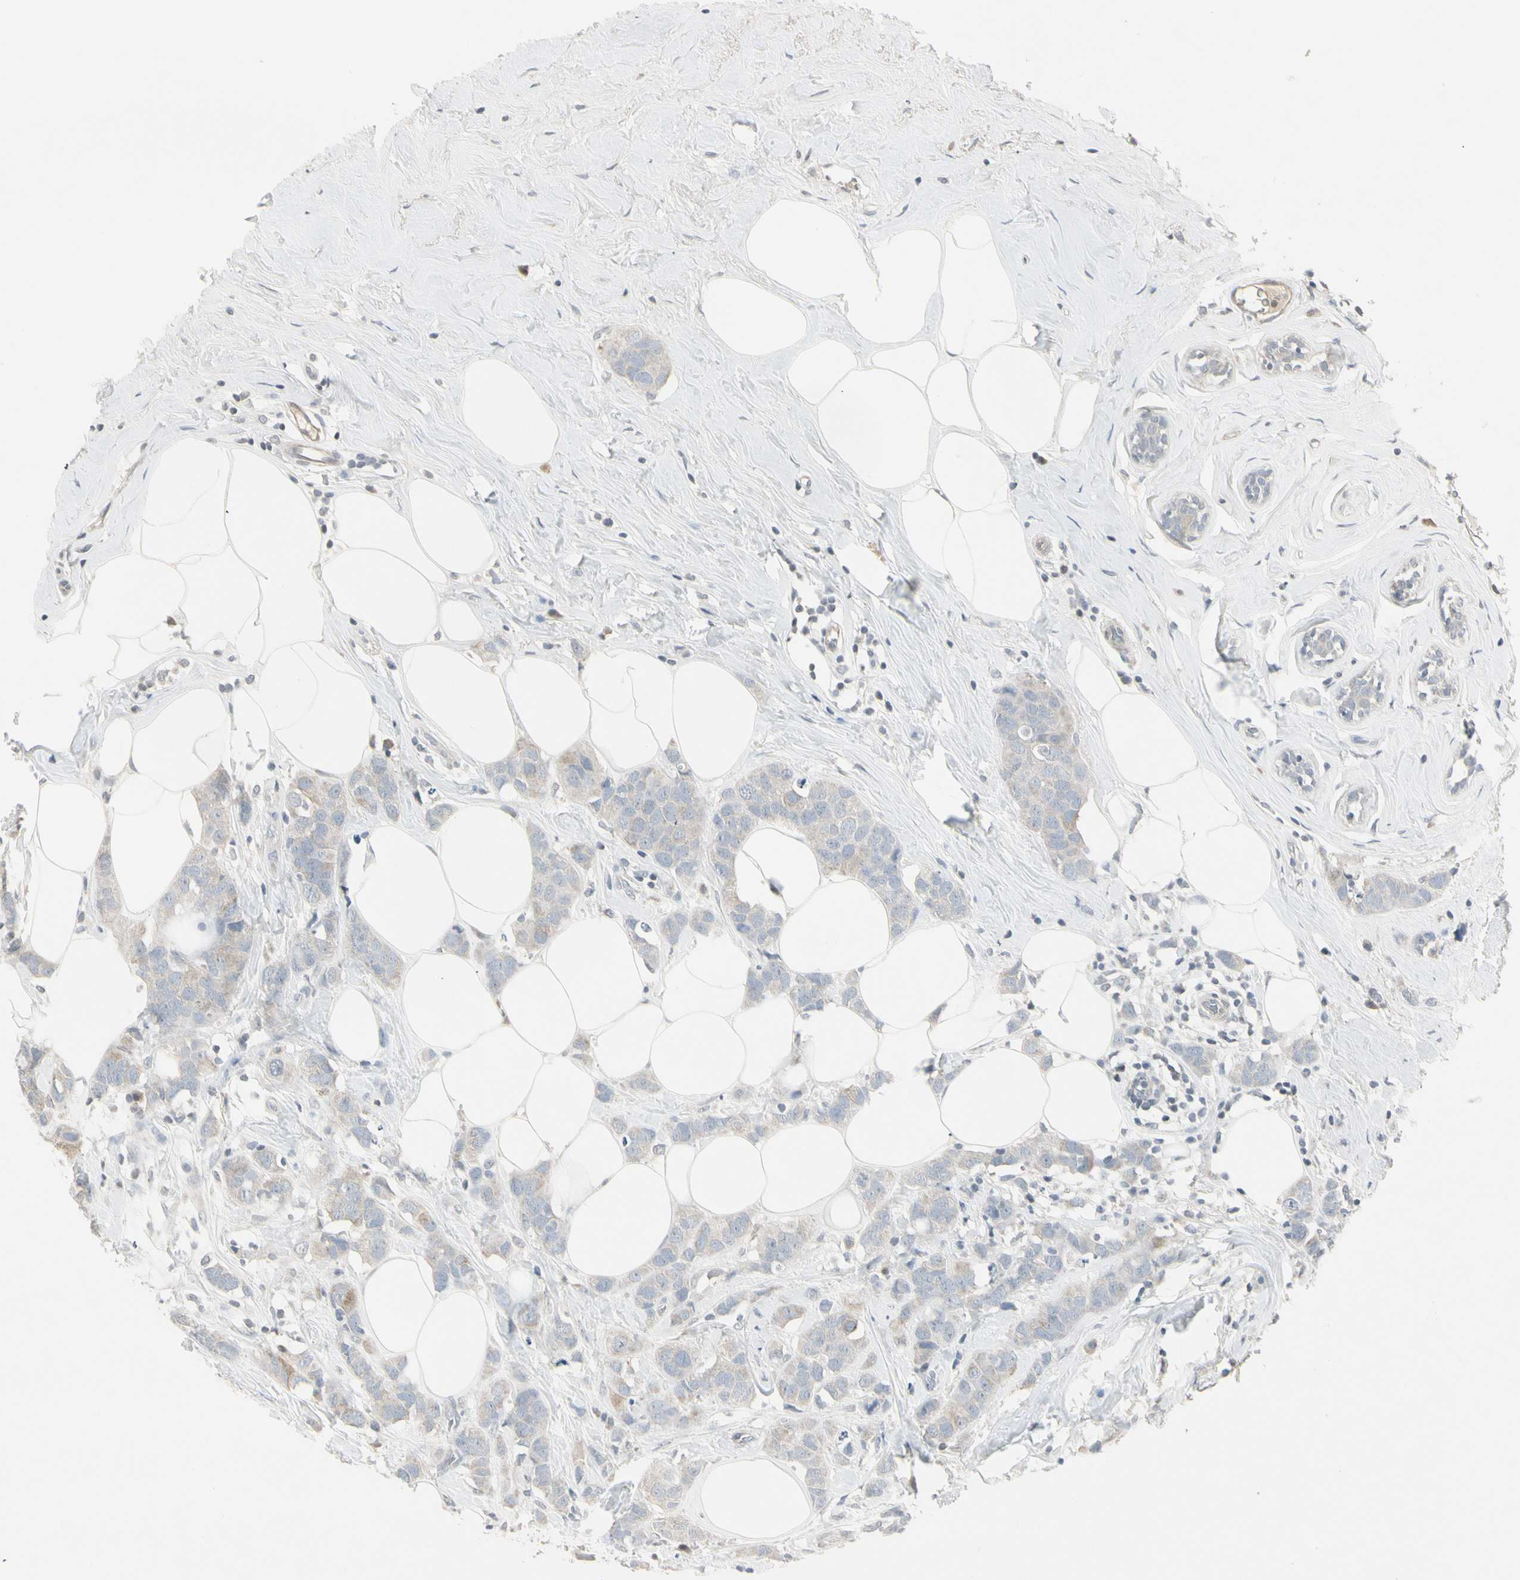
{"staining": {"intensity": "weak", "quantity": "25%-75%", "location": "cytoplasmic/membranous"}, "tissue": "breast cancer", "cell_type": "Tumor cells", "image_type": "cancer", "snomed": [{"axis": "morphology", "description": "Normal tissue, NOS"}, {"axis": "morphology", "description": "Duct carcinoma"}, {"axis": "topography", "description": "Breast"}], "caption": "An IHC photomicrograph of tumor tissue is shown. Protein staining in brown shows weak cytoplasmic/membranous positivity in invasive ductal carcinoma (breast) within tumor cells. Ihc stains the protein of interest in brown and the nuclei are stained blue.", "gene": "DMPK", "patient": {"sex": "female", "age": 50}}